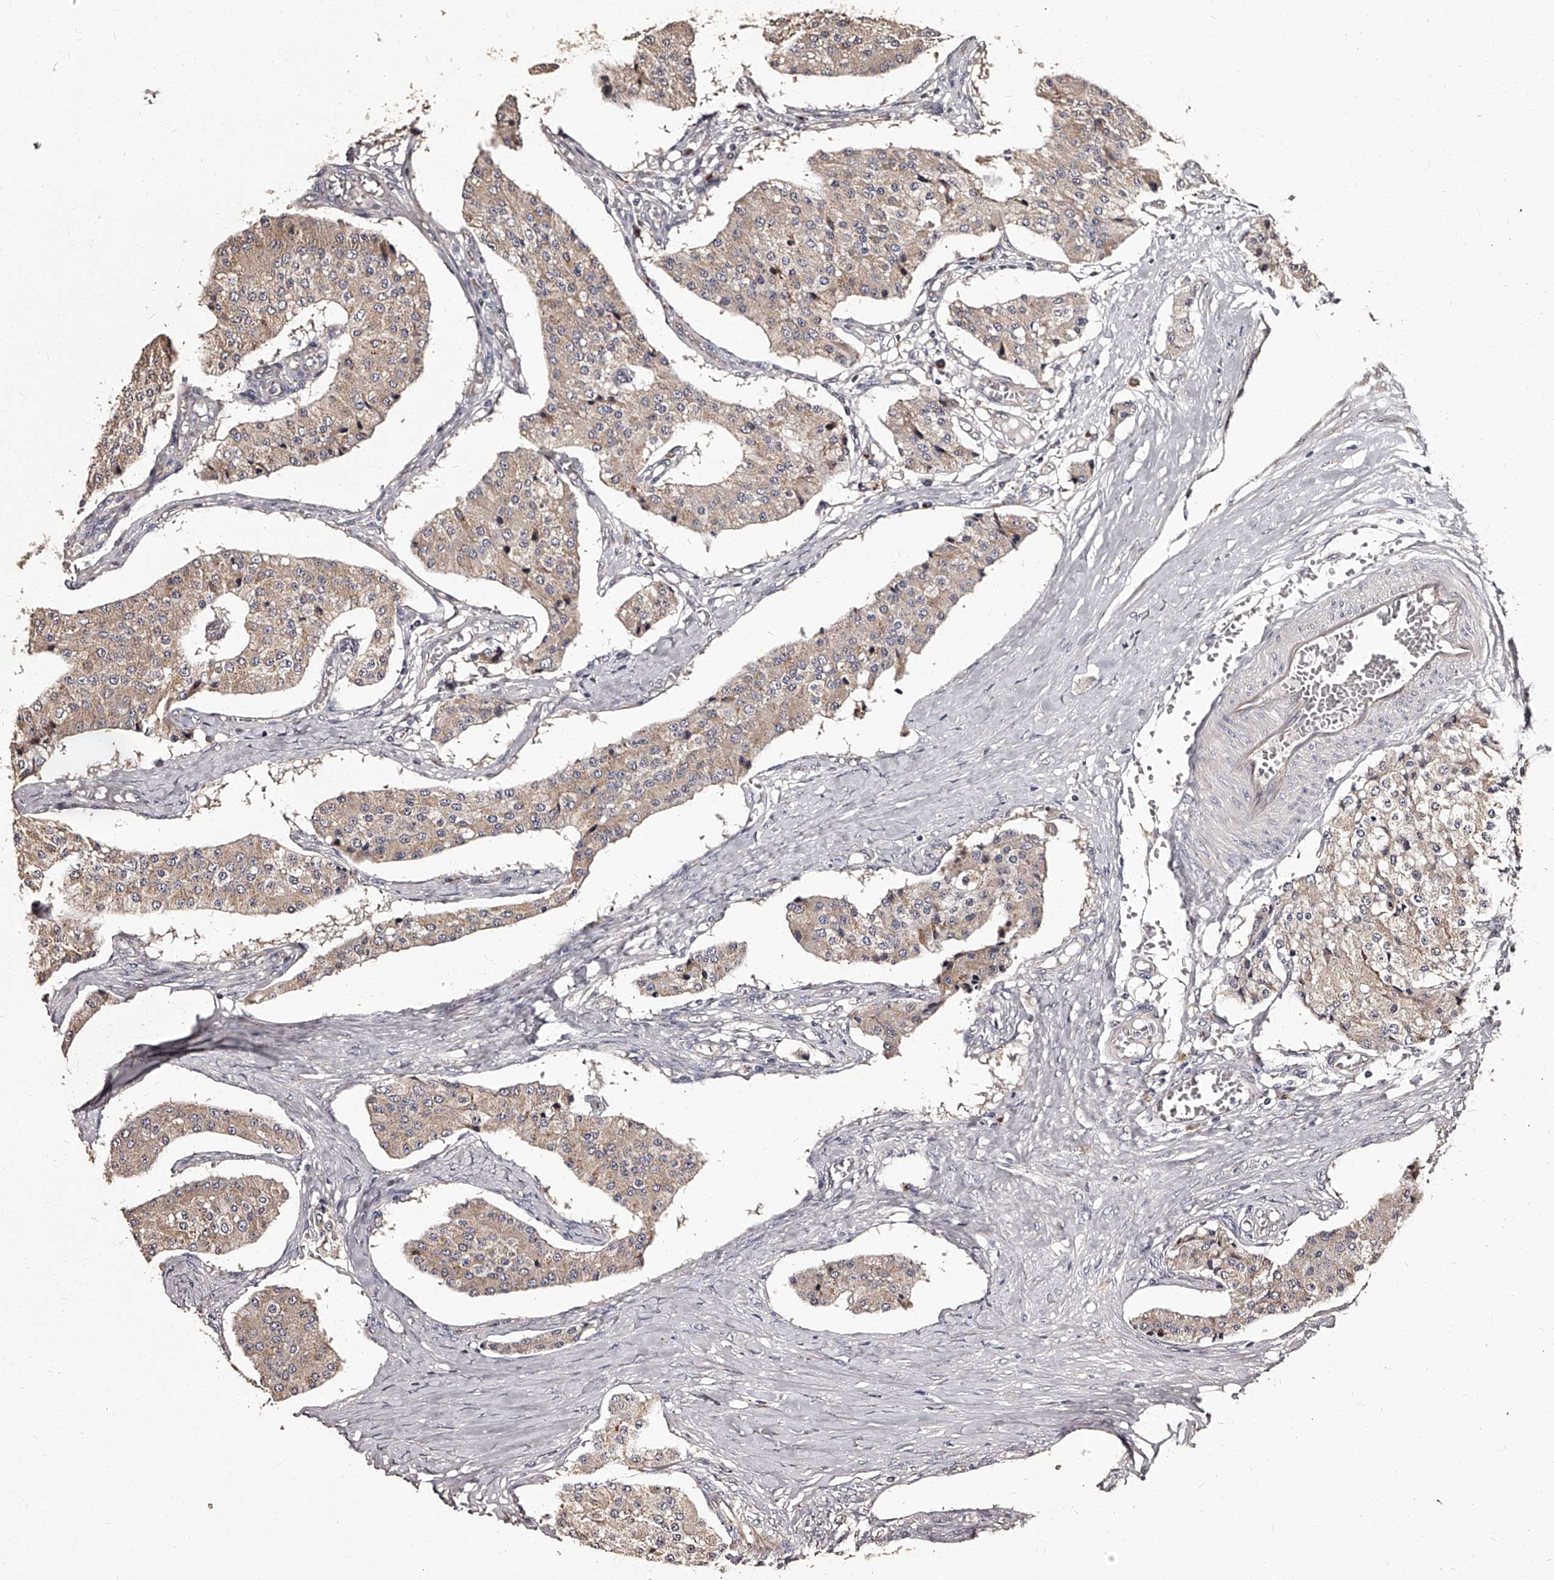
{"staining": {"intensity": "weak", "quantity": ">75%", "location": "cytoplasmic/membranous"}, "tissue": "carcinoid", "cell_type": "Tumor cells", "image_type": "cancer", "snomed": [{"axis": "morphology", "description": "Carcinoid, malignant, NOS"}, {"axis": "topography", "description": "Colon"}], "caption": "There is low levels of weak cytoplasmic/membranous positivity in tumor cells of carcinoid, as demonstrated by immunohistochemical staining (brown color).", "gene": "RSC1A1", "patient": {"sex": "female", "age": 52}}